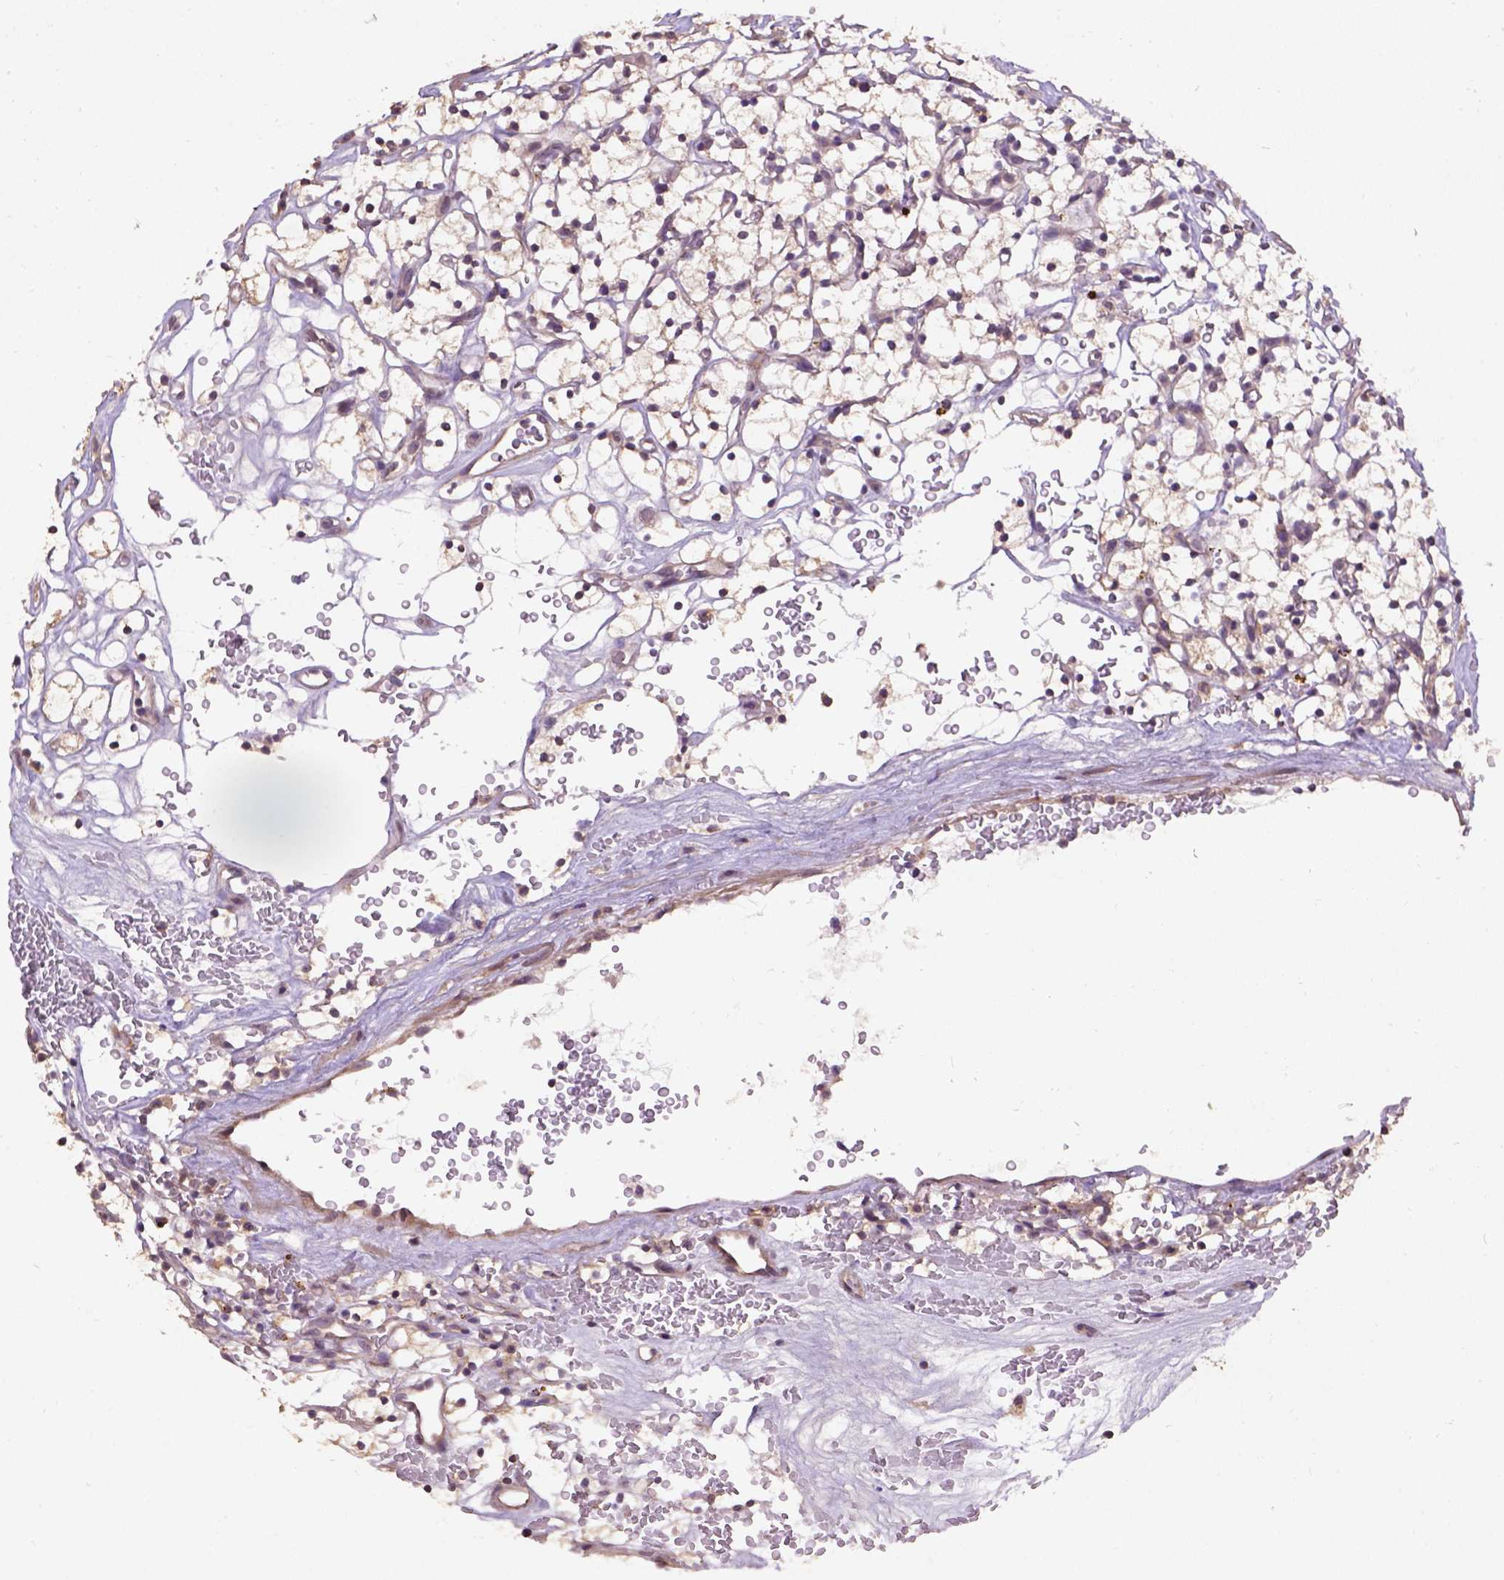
{"staining": {"intensity": "weak", "quantity": ">75%", "location": "cytoplasmic/membranous"}, "tissue": "renal cancer", "cell_type": "Tumor cells", "image_type": "cancer", "snomed": [{"axis": "morphology", "description": "Adenocarcinoma, NOS"}, {"axis": "topography", "description": "Kidney"}], "caption": "Immunohistochemical staining of adenocarcinoma (renal) shows low levels of weak cytoplasmic/membranous protein positivity in about >75% of tumor cells. The staining was performed using DAB, with brown indicating positive protein expression. Nuclei are stained blue with hematoxylin.", "gene": "KBTBD8", "patient": {"sex": "female", "age": 64}}